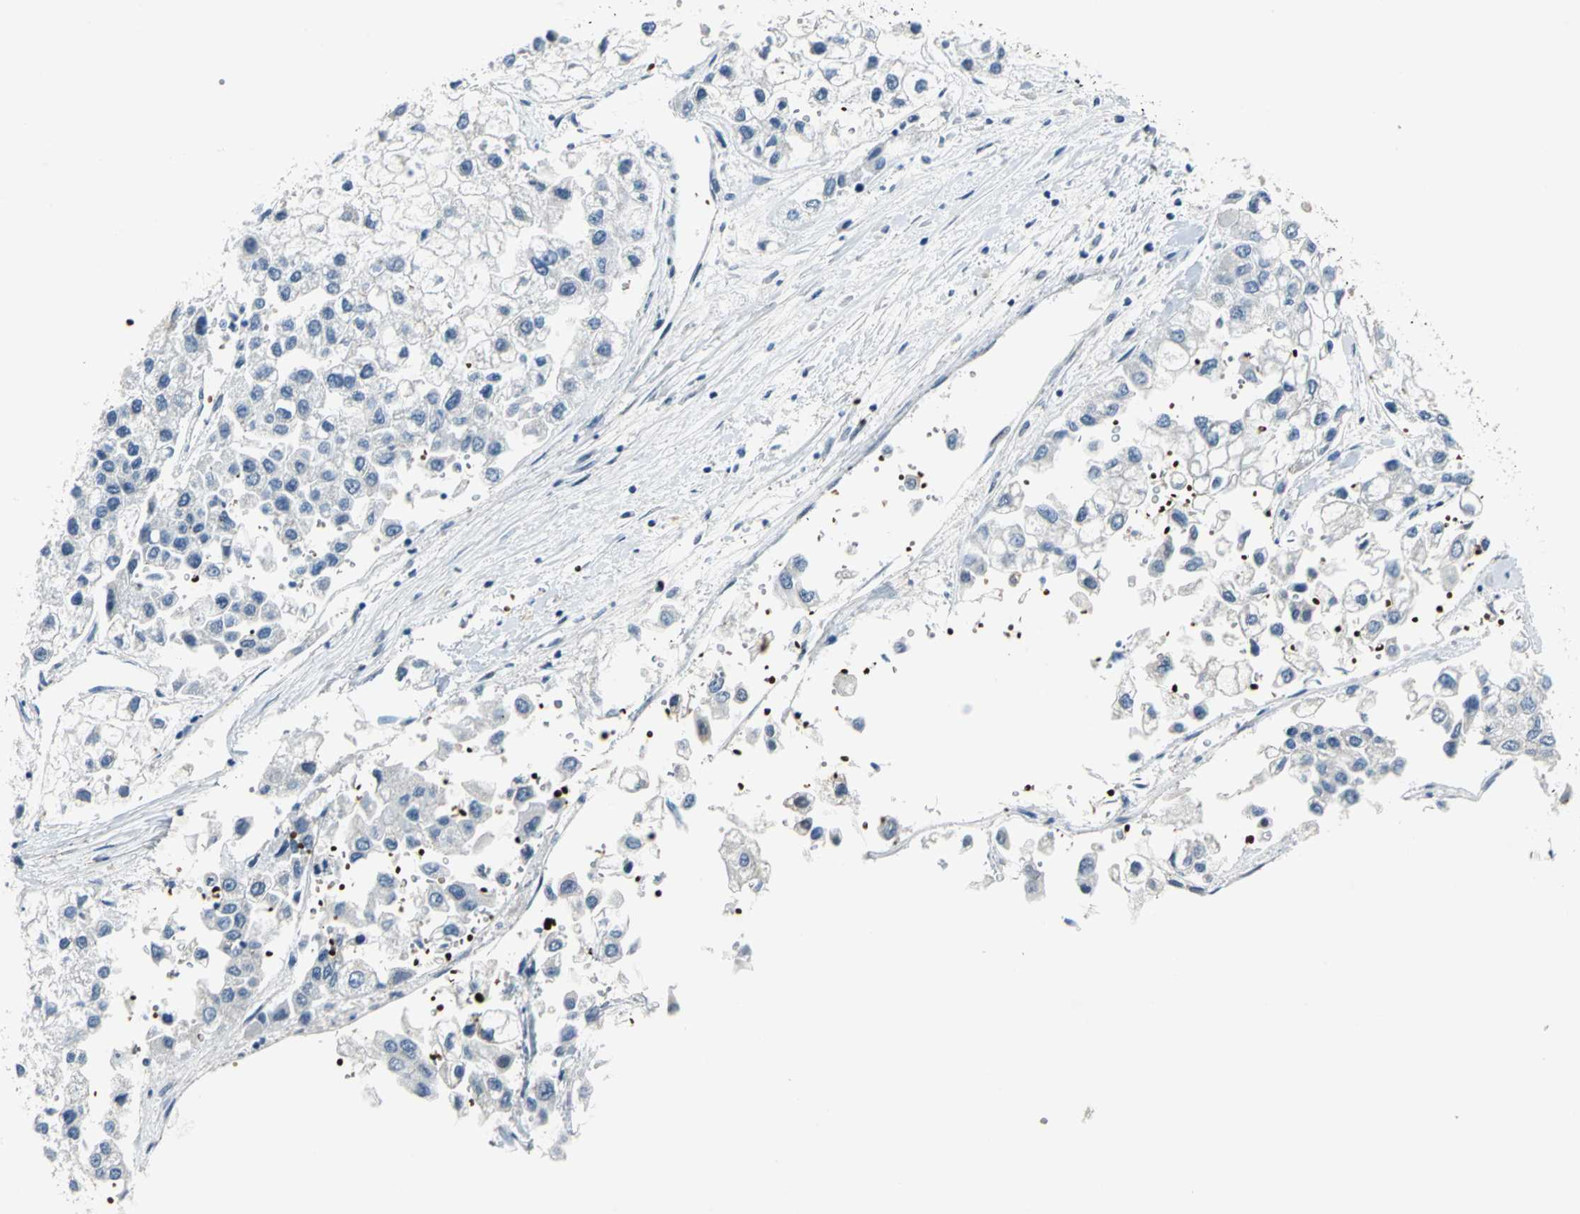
{"staining": {"intensity": "weak", "quantity": "<25%", "location": "nuclear"}, "tissue": "liver cancer", "cell_type": "Tumor cells", "image_type": "cancer", "snomed": [{"axis": "morphology", "description": "Carcinoma, Hepatocellular, NOS"}, {"axis": "topography", "description": "Liver"}], "caption": "High power microscopy image of an IHC image of liver hepatocellular carcinoma, revealing no significant expression in tumor cells.", "gene": "GLI3", "patient": {"sex": "female", "age": 66}}